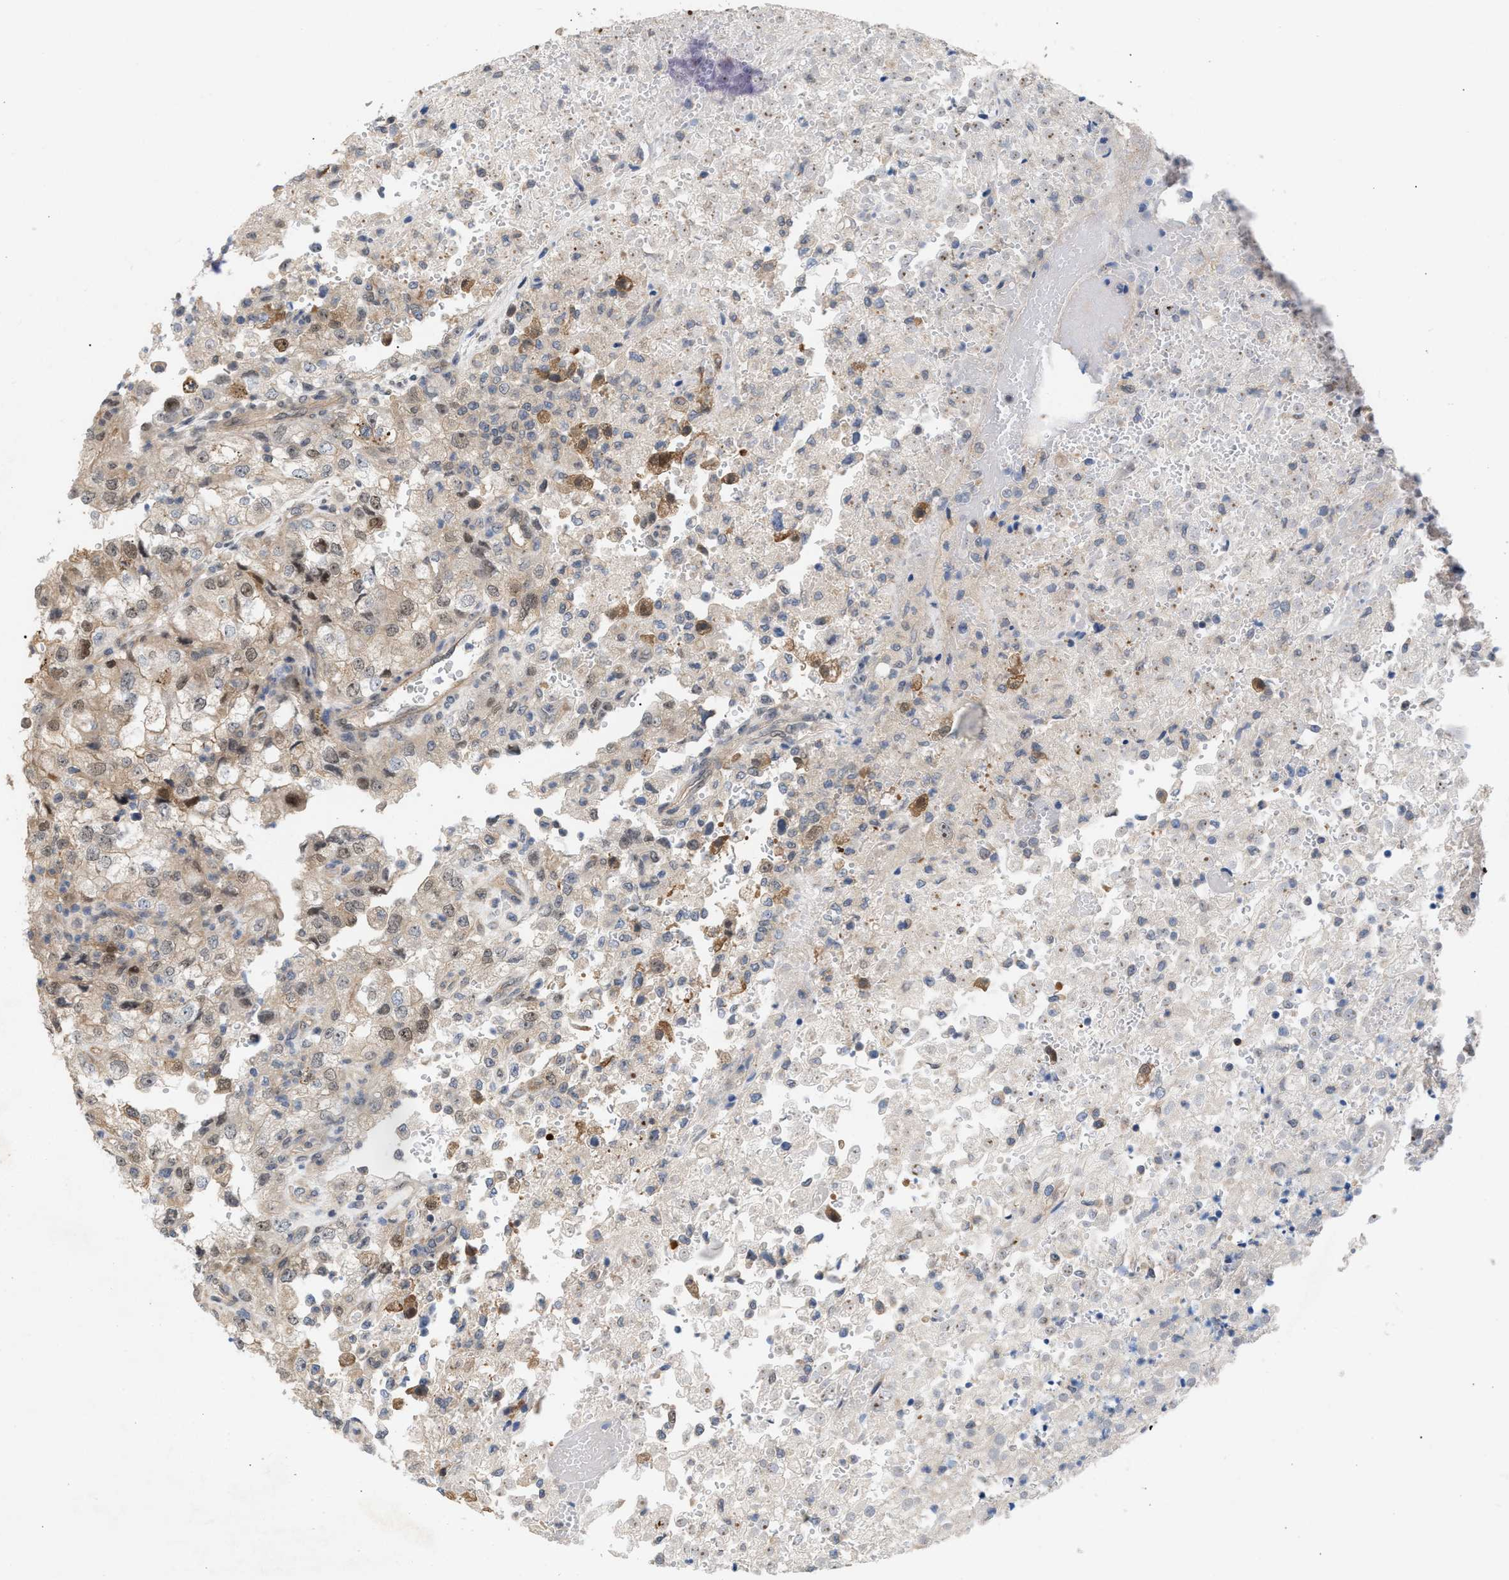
{"staining": {"intensity": "moderate", "quantity": "25%-75%", "location": "cytoplasmic/membranous"}, "tissue": "renal cancer", "cell_type": "Tumor cells", "image_type": "cancer", "snomed": [{"axis": "morphology", "description": "Adenocarcinoma, NOS"}, {"axis": "topography", "description": "Kidney"}], "caption": "Tumor cells exhibit medium levels of moderate cytoplasmic/membranous staining in approximately 25%-75% of cells in adenocarcinoma (renal). The protein of interest is stained brown, and the nuclei are stained in blue (DAB IHC with brightfield microscopy, high magnification).", "gene": "GLOD4", "patient": {"sex": "female", "age": 54}}